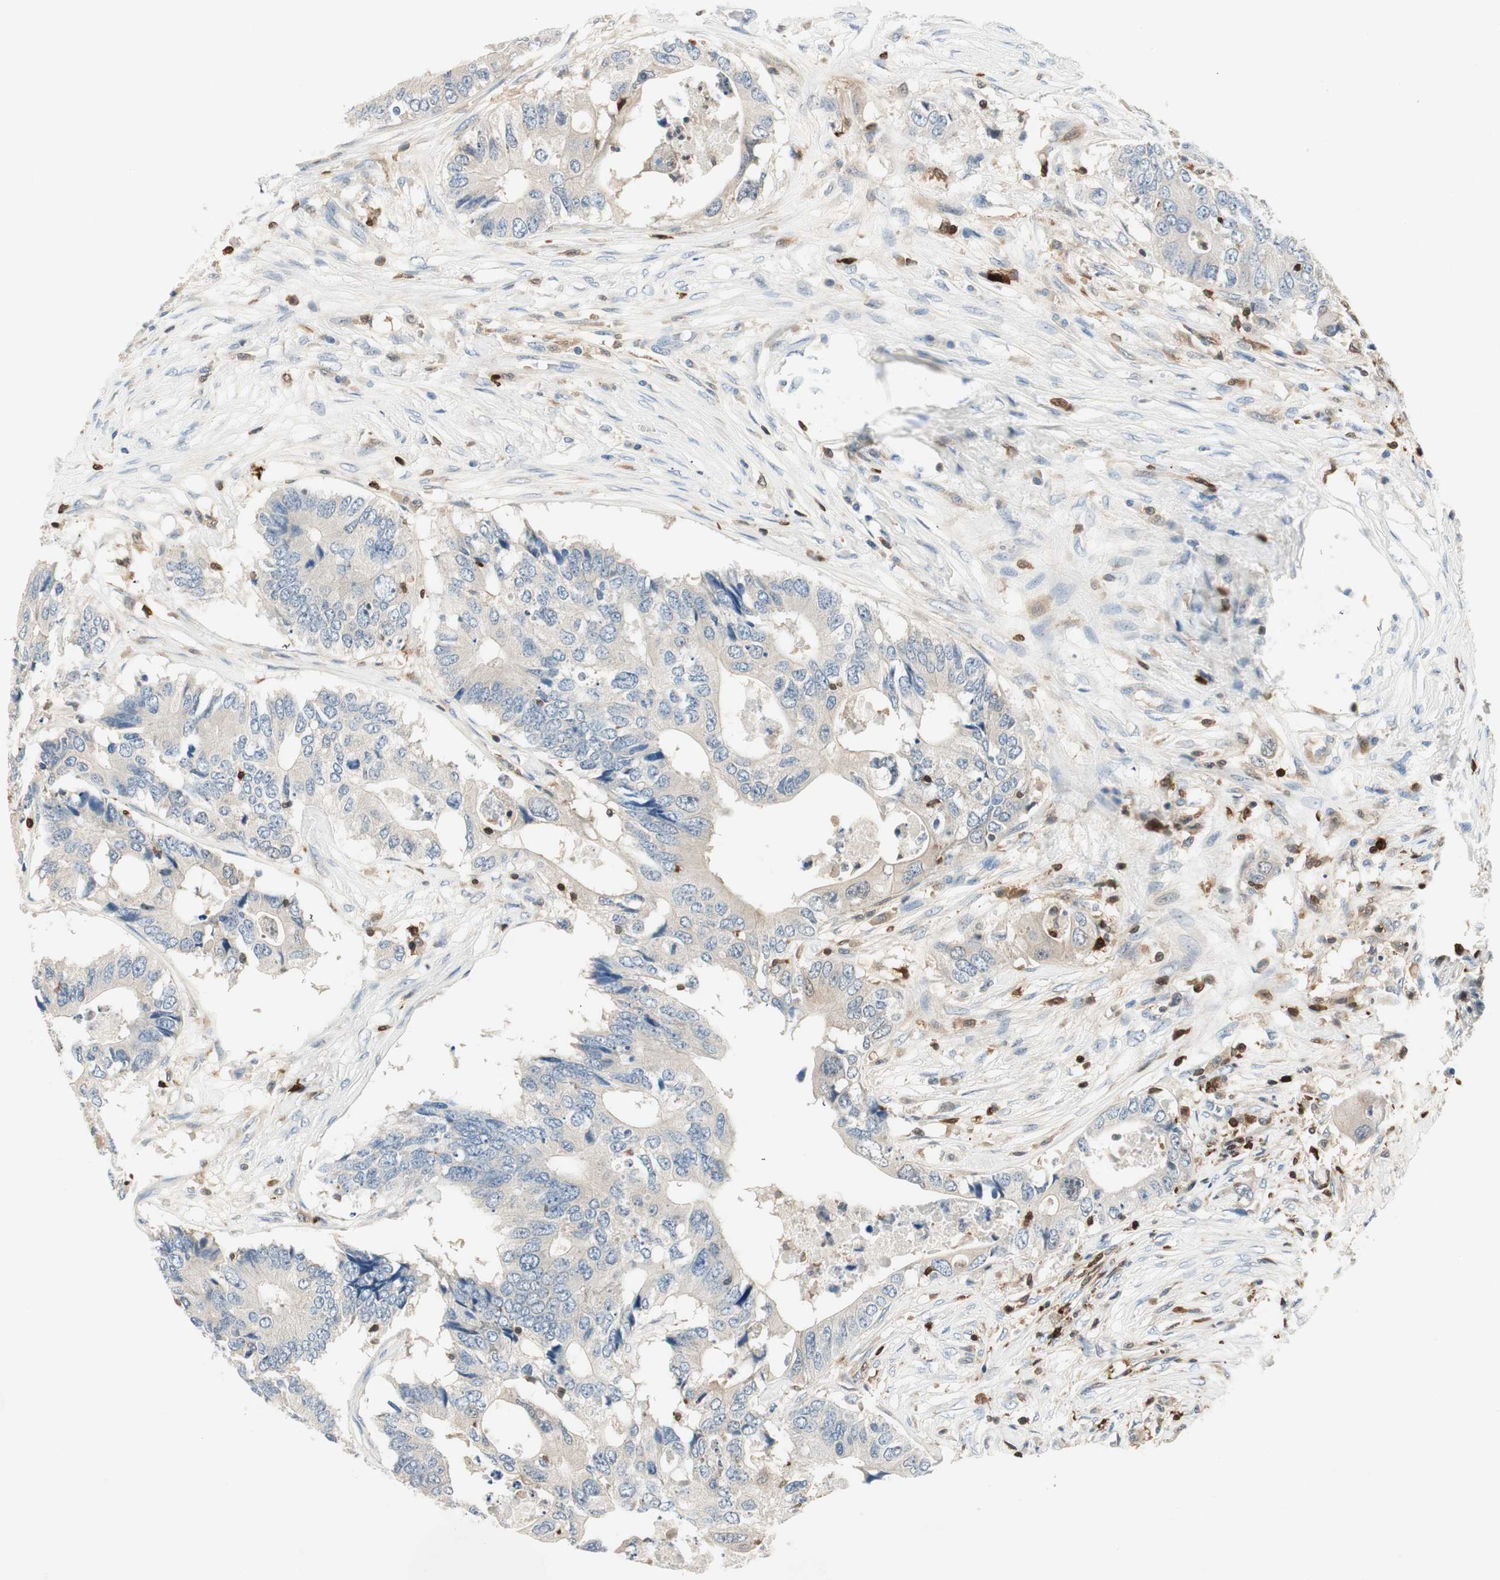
{"staining": {"intensity": "weak", "quantity": "<25%", "location": "cytoplasmic/membranous"}, "tissue": "colorectal cancer", "cell_type": "Tumor cells", "image_type": "cancer", "snomed": [{"axis": "morphology", "description": "Adenocarcinoma, NOS"}, {"axis": "topography", "description": "Colon"}], "caption": "This is an immunohistochemistry (IHC) micrograph of human colorectal cancer (adenocarcinoma). There is no expression in tumor cells.", "gene": "COTL1", "patient": {"sex": "male", "age": 71}}